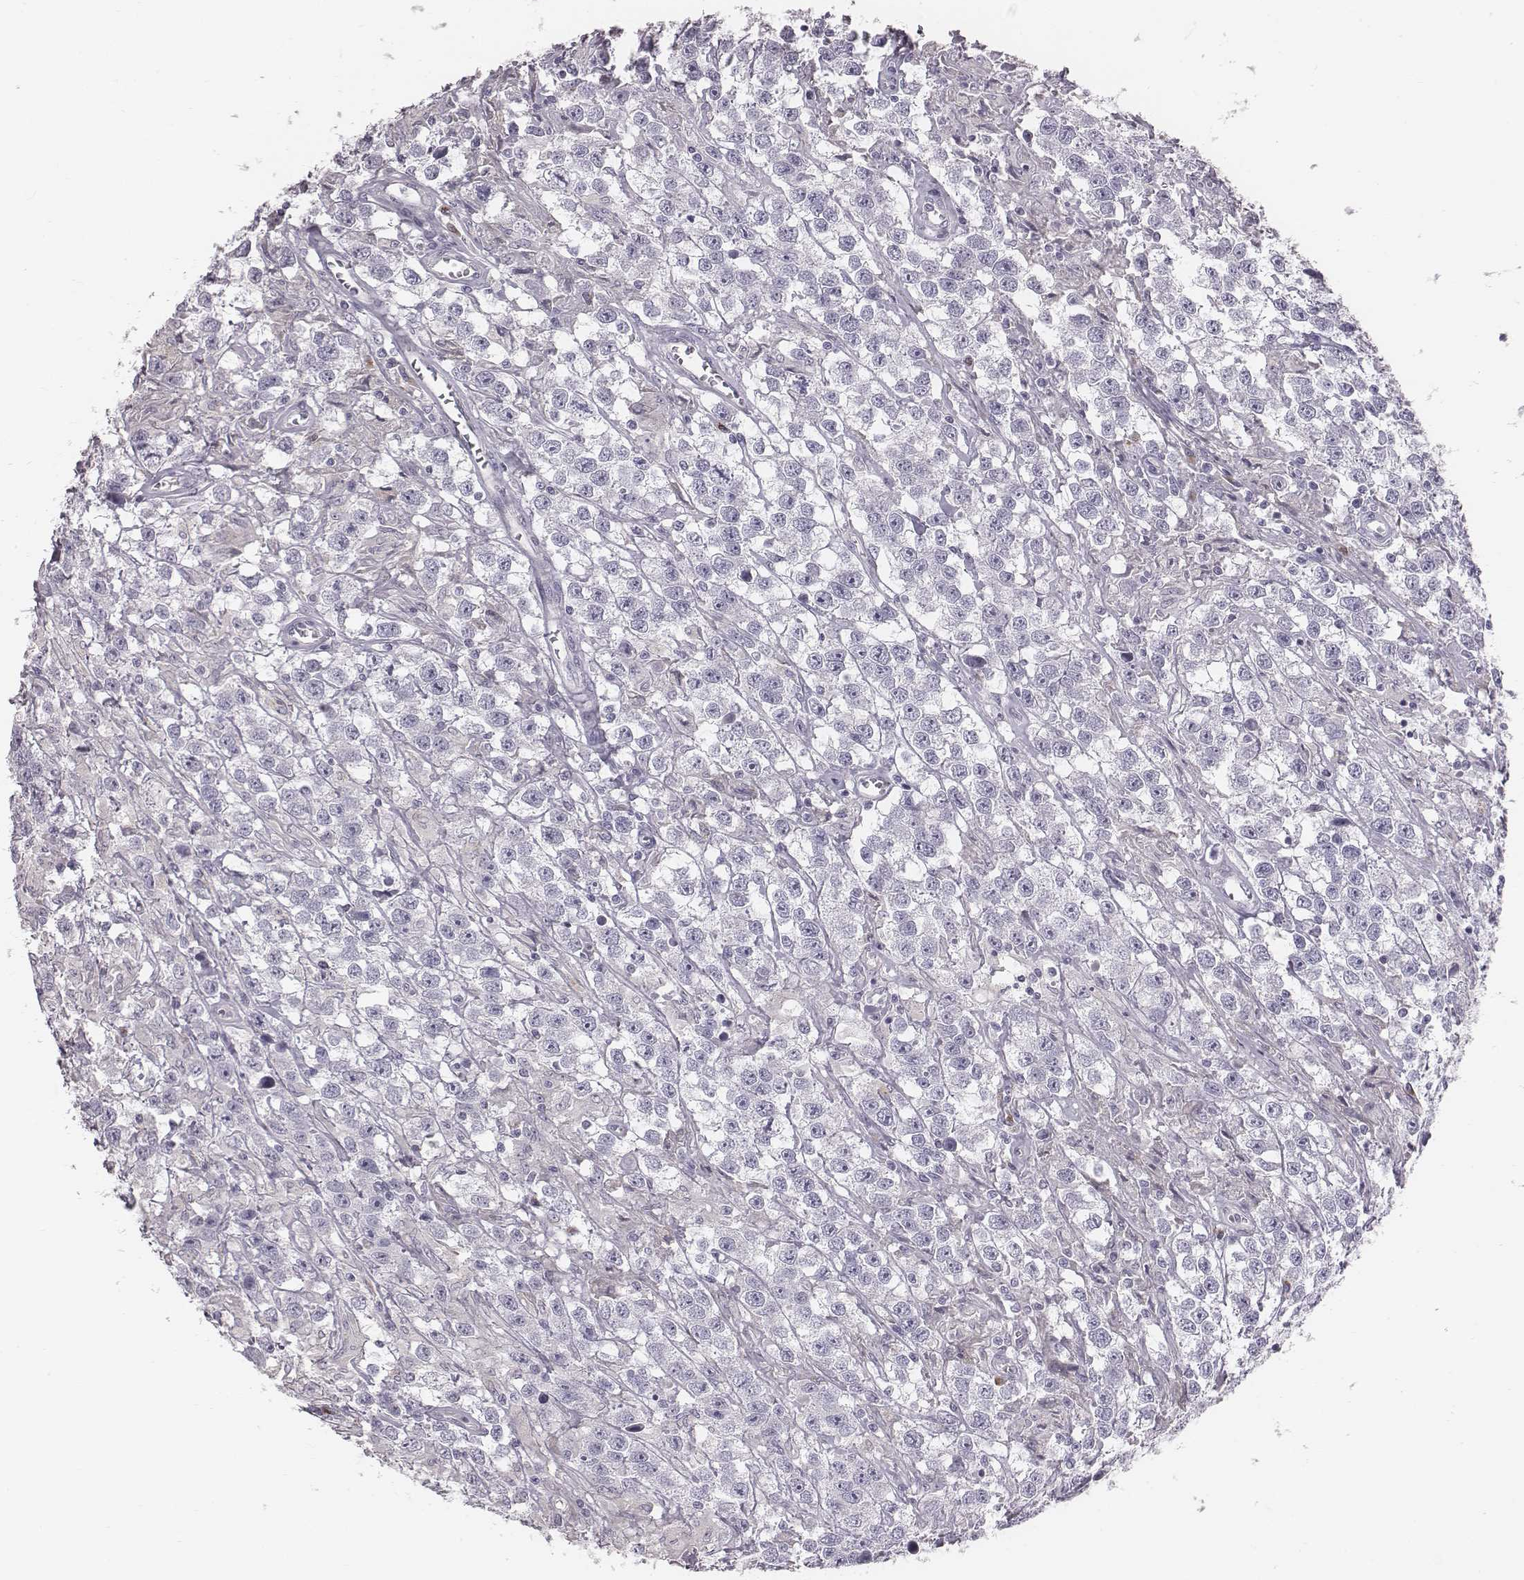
{"staining": {"intensity": "negative", "quantity": "none", "location": "none"}, "tissue": "testis cancer", "cell_type": "Tumor cells", "image_type": "cancer", "snomed": [{"axis": "morphology", "description": "Seminoma, NOS"}, {"axis": "topography", "description": "Testis"}], "caption": "Immunohistochemistry of human testis cancer displays no staining in tumor cells.", "gene": "C6orf58", "patient": {"sex": "male", "age": 43}}